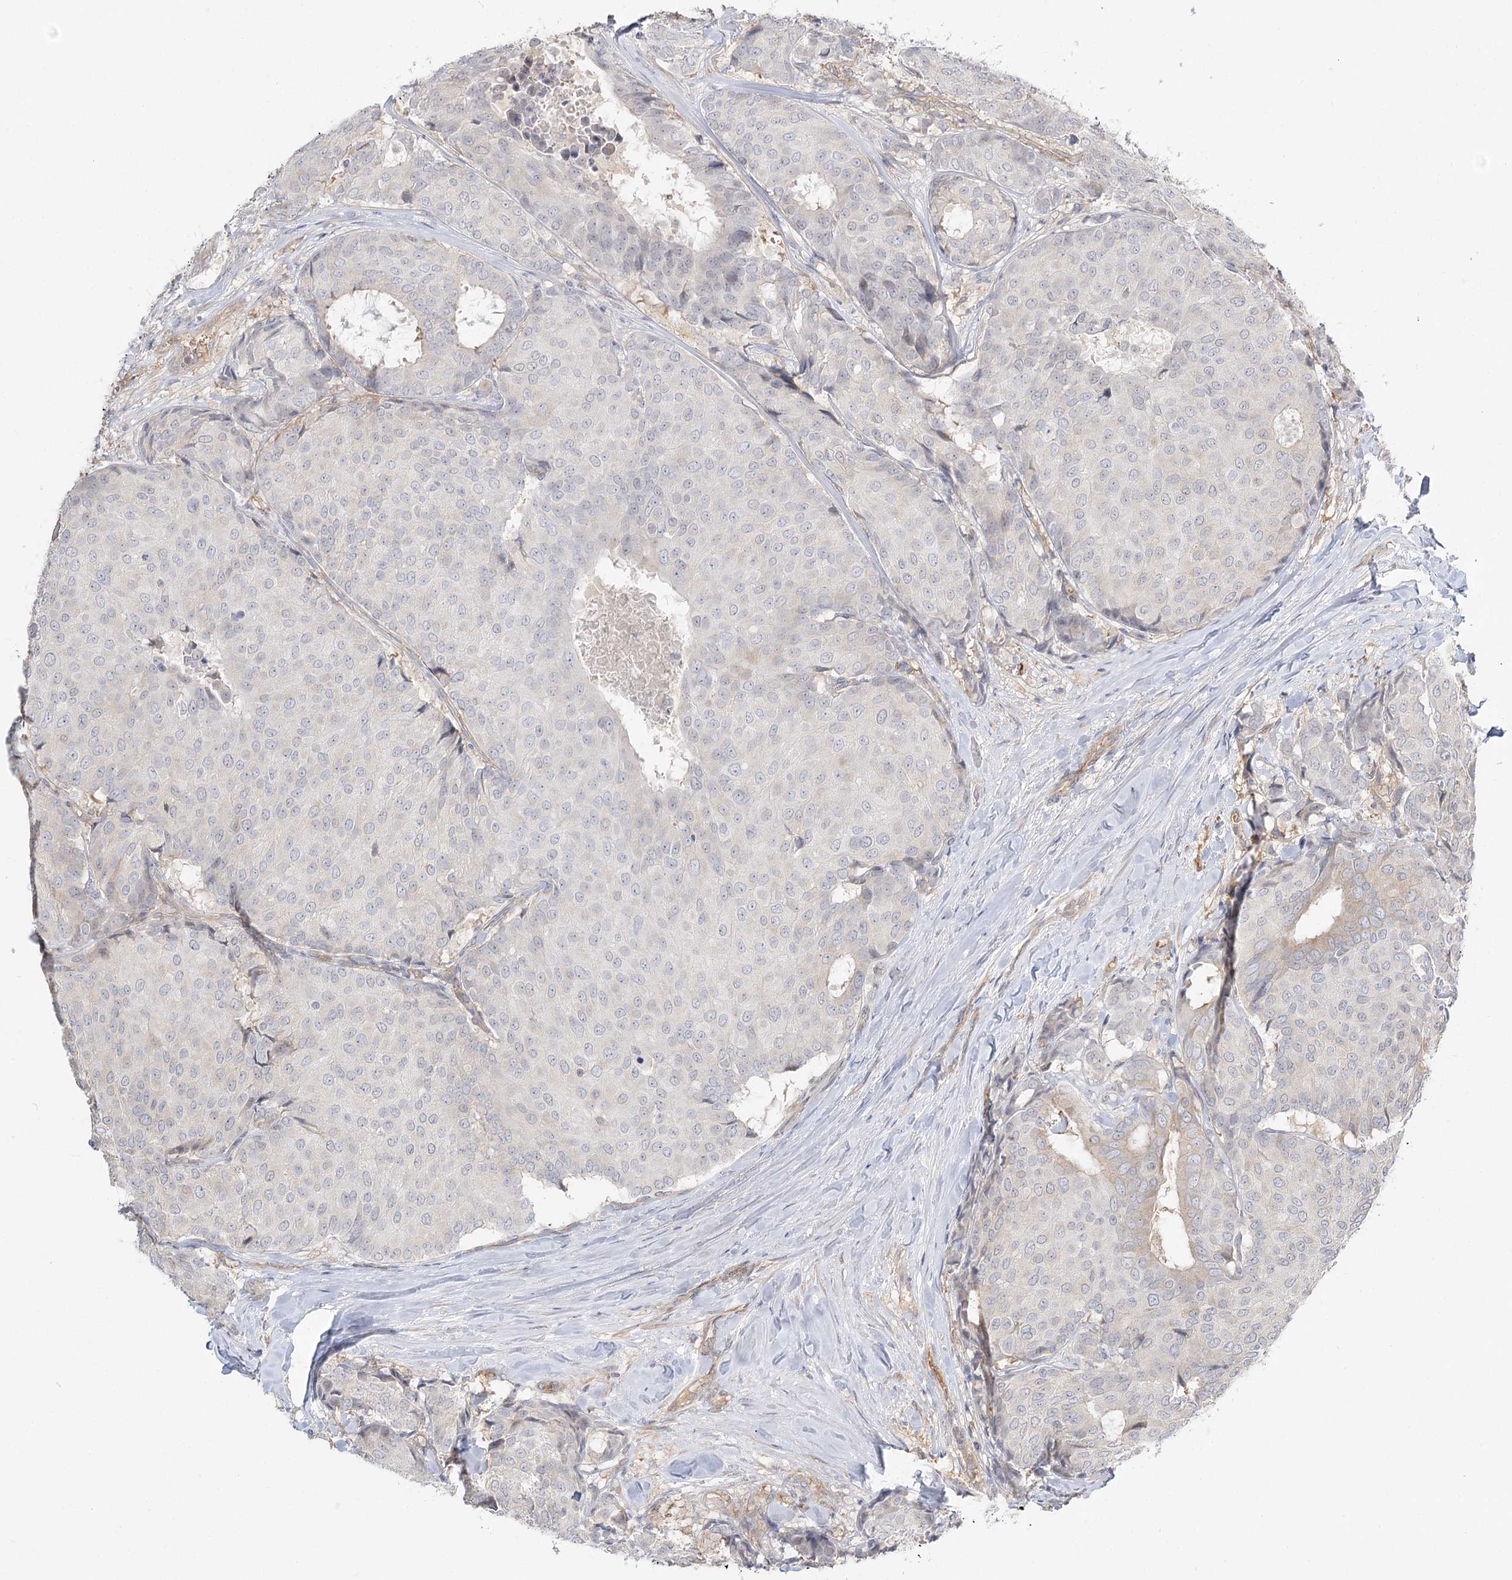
{"staining": {"intensity": "negative", "quantity": "none", "location": "none"}, "tissue": "breast cancer", "cell_type": "Tumor cells", "image_type": "cancer", "snomed": [{"axis": "morphology", "description": "Duct carcinoma"}, {"axis": "topography", "description": "Breast"}], "caption": "There is no significant expression in tumor cells of breast cancer.", "gene": "GUCY2C", "patient": {"sex": "female", "age": 75}}